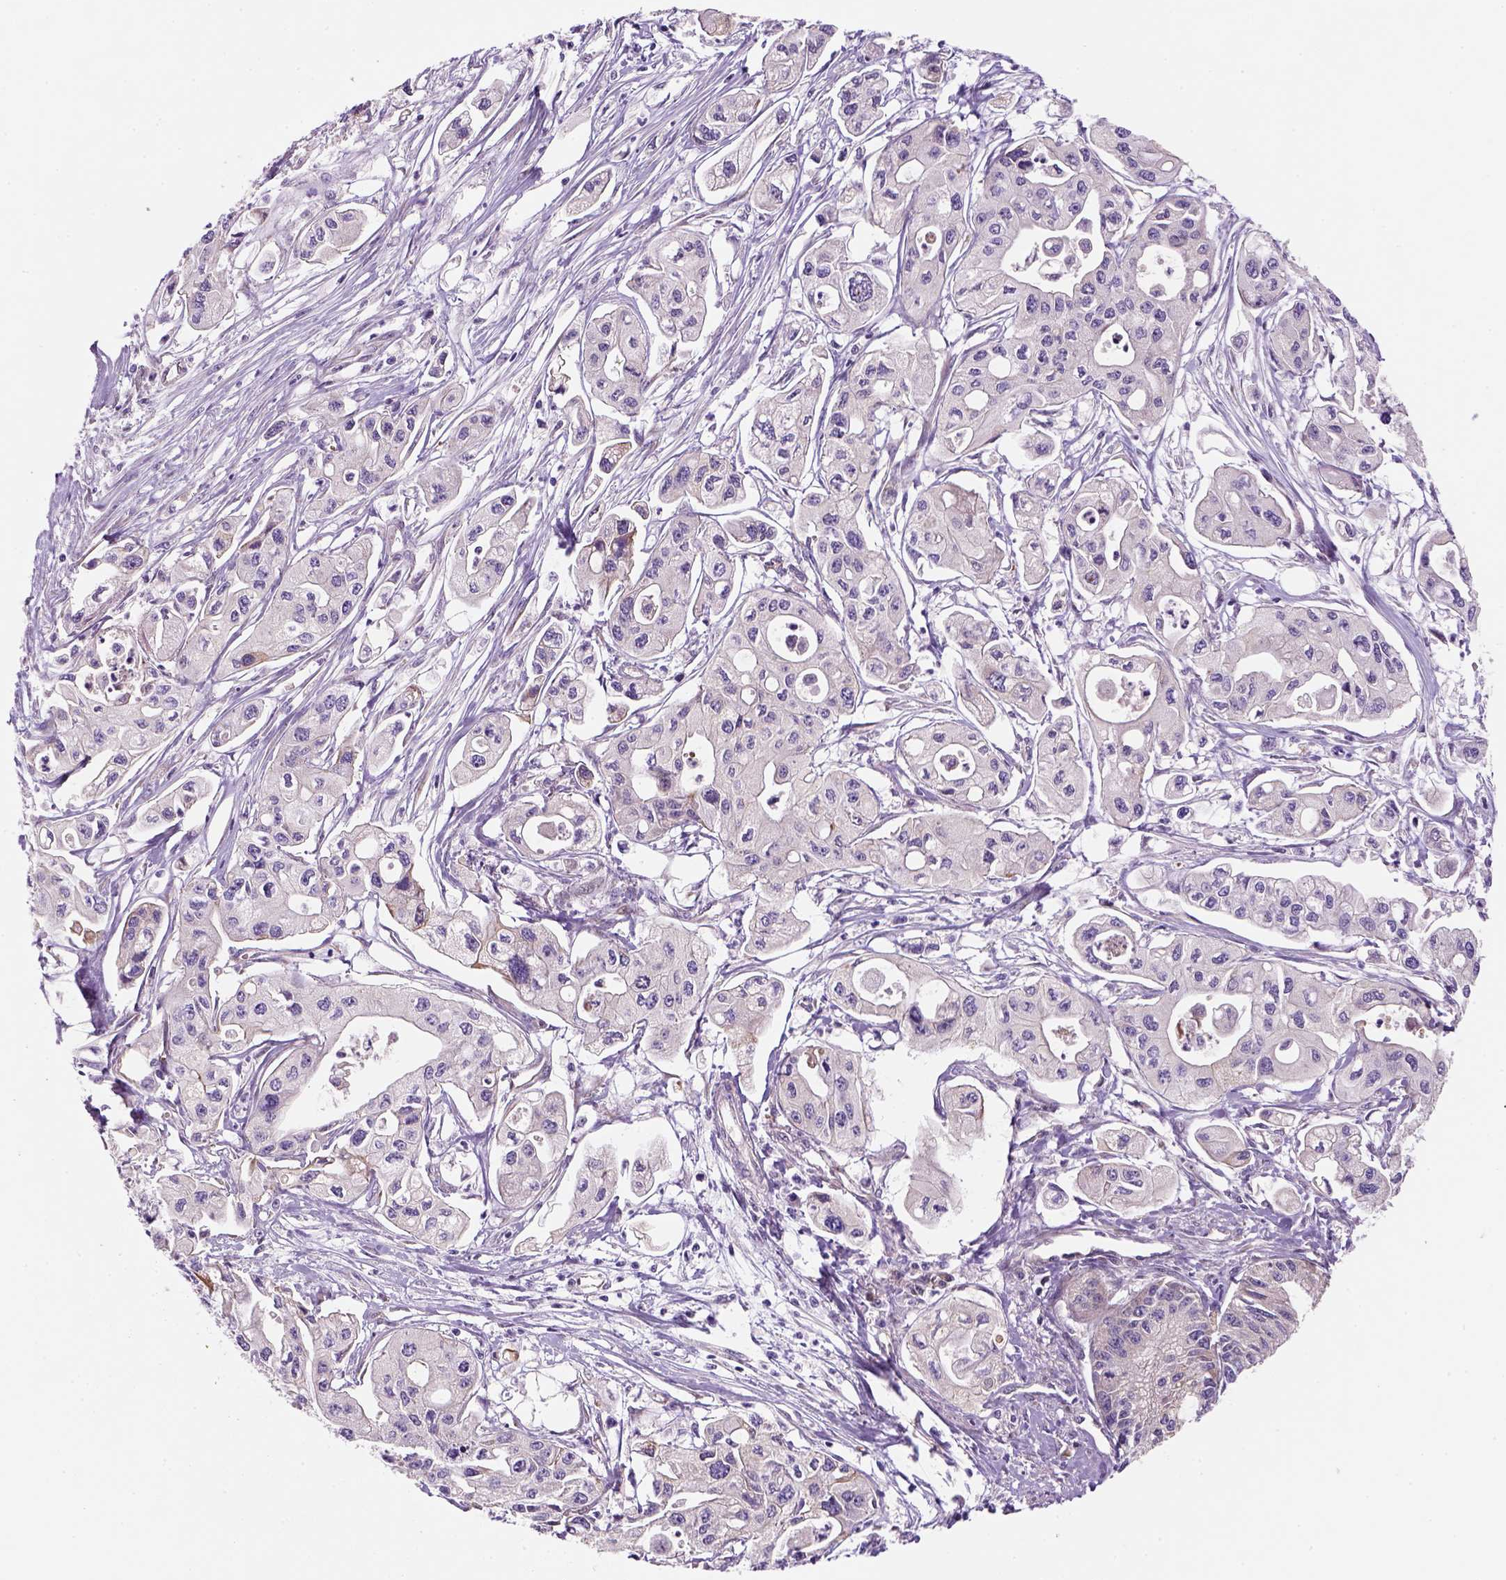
{"staining": {"intensity": "negative", "quantity": "none", "location": "none"}, "tissue": "pancreatic cancer", "cell_type": "Tumor cells", "image_type": "cancer", "snomed": [{"axis": "morphology", "description": "Adenocarcinoma, NOS"}, {"axis": "topography", "description": "Pancreas"}], "caption": "High magnification brightfield microscopy of pancreatic cancer (adenocarcinoma) stained with DAB (brown) and counterstained with hematoxylin (blue): tumor cells show no significant staining. Brightfield microscopy of immunohistochemistry stained with DAB (3,3'-diaminobenzidine) (brown) and hematoxylin (blue), captured at high magnification.", "gene": "VSTM5", "patient": {"sex": "male", "age": 70}}